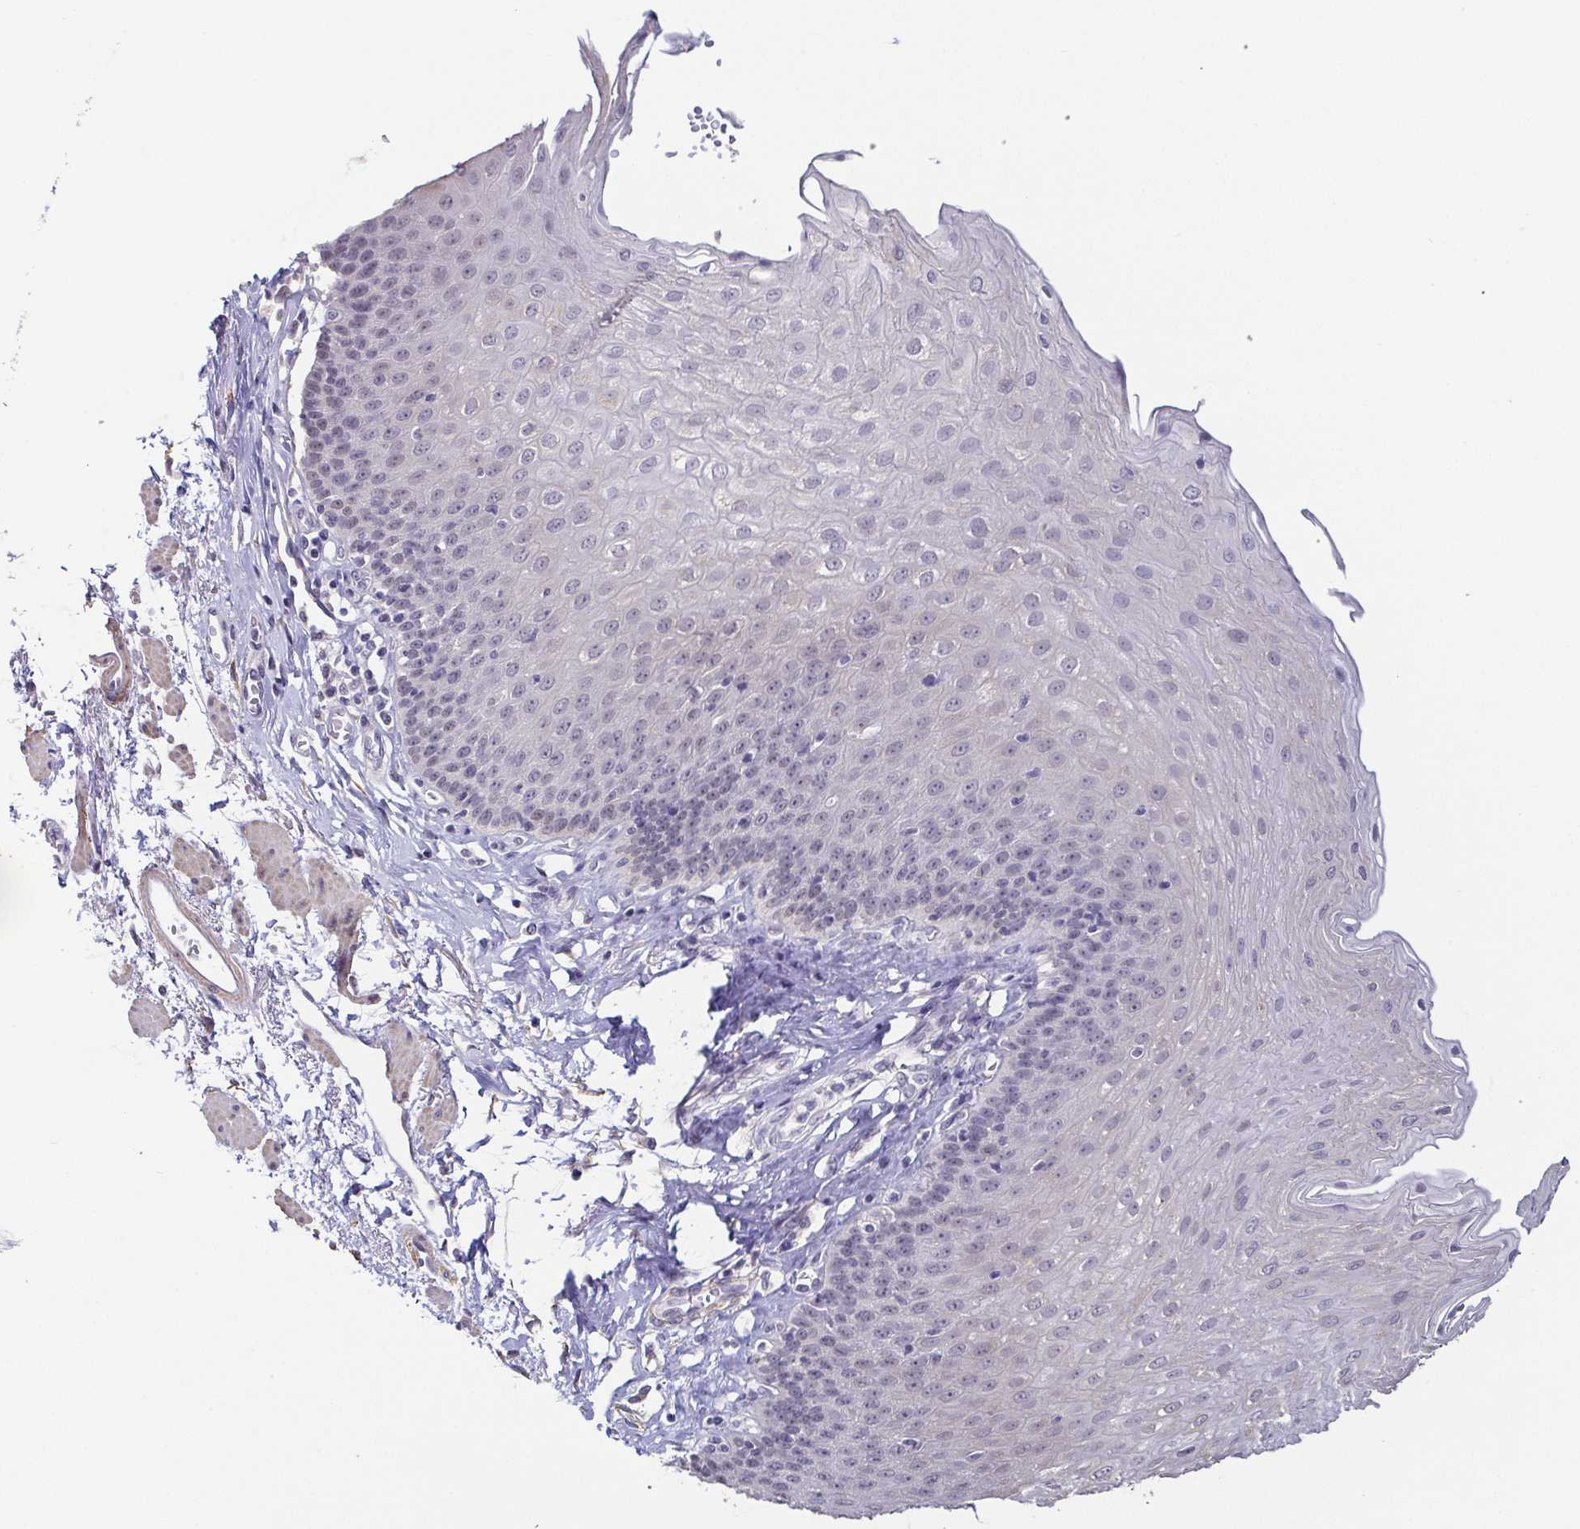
{"staining": {"intensity": "negative", "quantity": "none", "location": "none"}, "tissue": "esophagus", "cell_type": "Squamous epithelial cells", "image_type": "normal", "snomed": [{"axis": "morphology", "description": "Normal tissue, NOS"}, {"axis": "topography", "description": "Esophagus"}], "caption": "Micrograph shows no significant protein positivity in squamous epithelial cells of benign esophagus. (DAB (3,3'-diaminobenzidine) immunohistochemistry visualized using brightfield microscopy, high magnification).", "gene": "NEFH", "patient": {"sex": "female", "age": 81}}